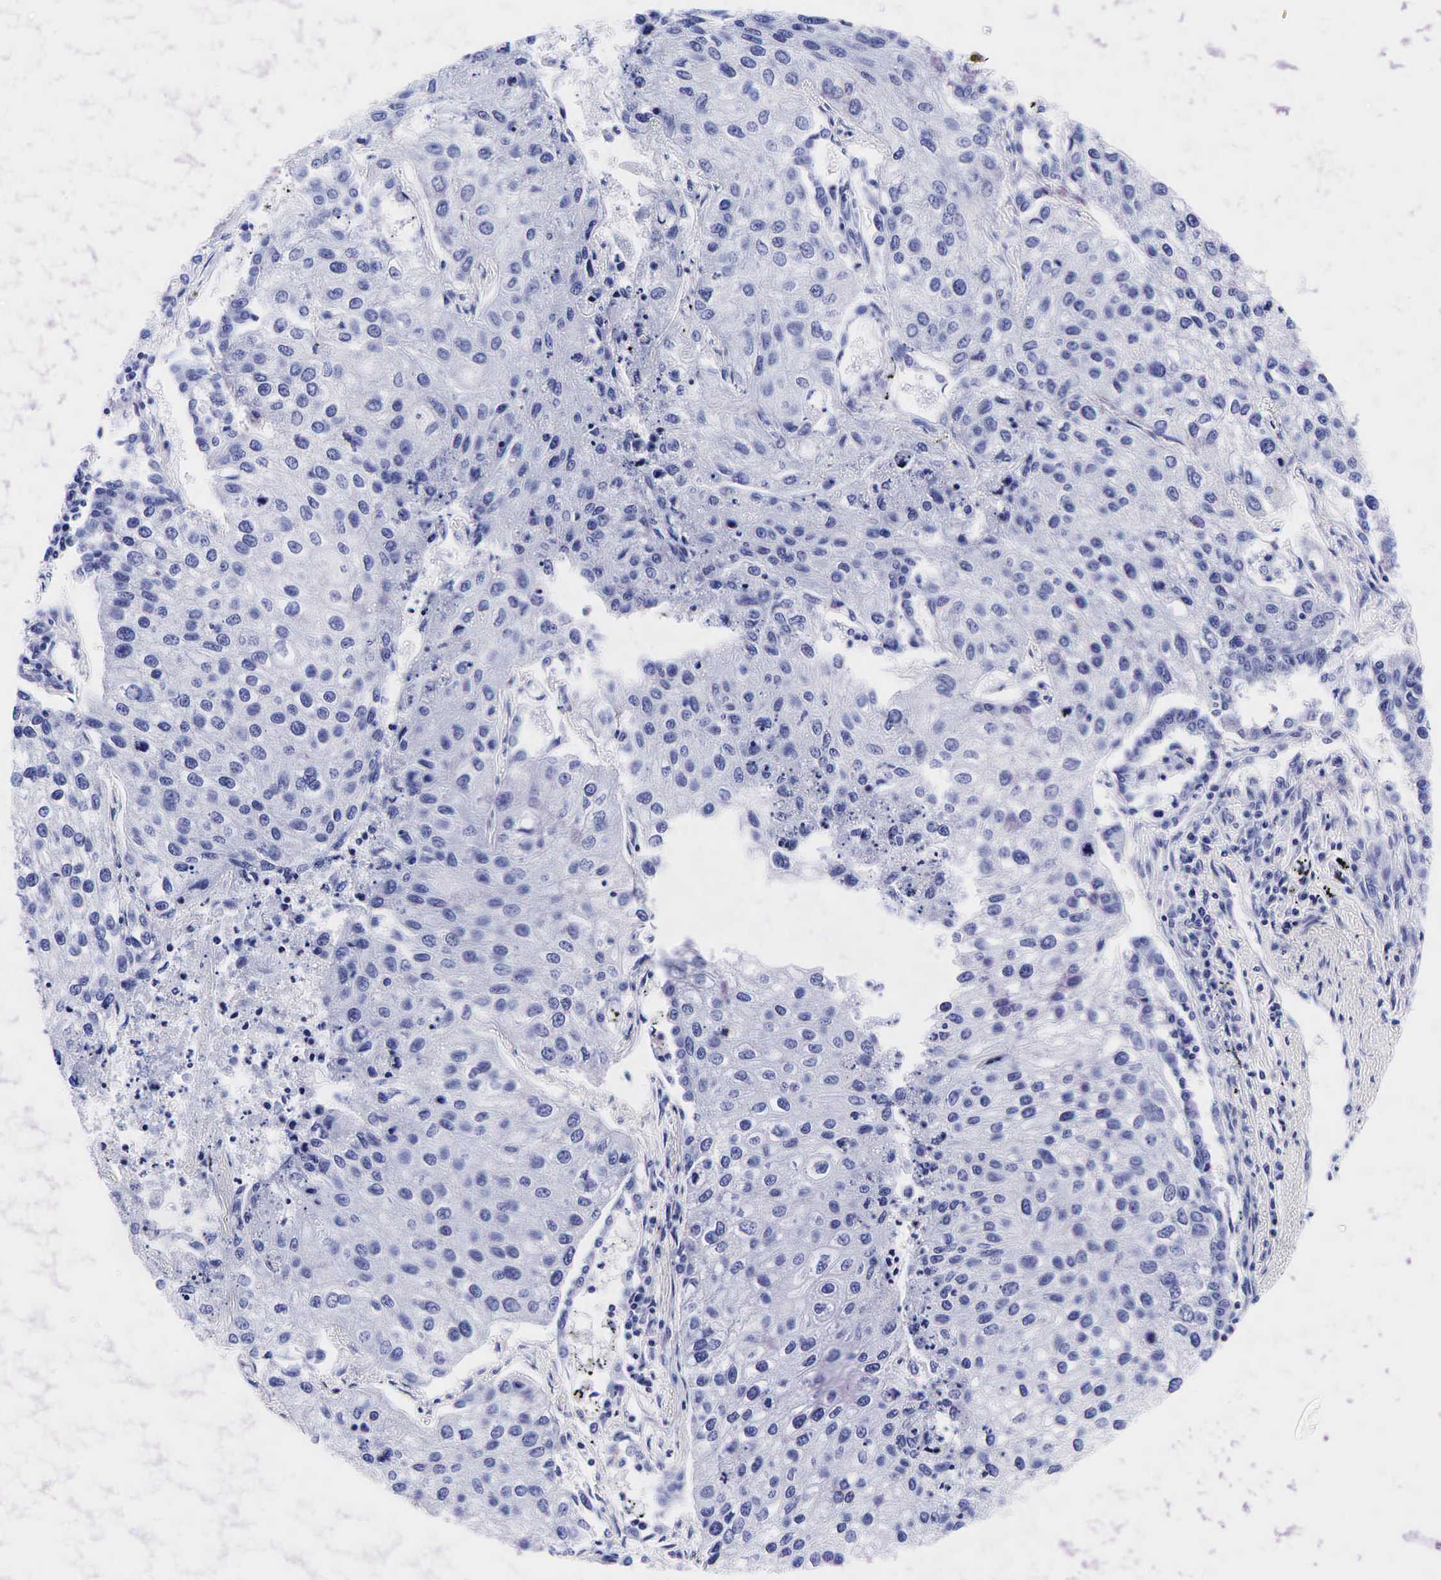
{"staining": {"intensity": "negative", "quantity": "none", "location": "none"}, "tissue": "lung cancer", "cell_type": "Tumor cells", "image_type": "cancer", "snomed": [{"axis": "morphology", "description": "Squamous cell carcinoma, NOS"}, {"axis": "topography", "description": "Lung"}], "caption": "High power microscopy histopathology image of an immunohistochemistry (IHC) micrograph of lung squamous cell carcinoma, revealing no significant staining in tumor cells.", "gene": "GCG", "patient": {"sex": "male", "age": 75}}